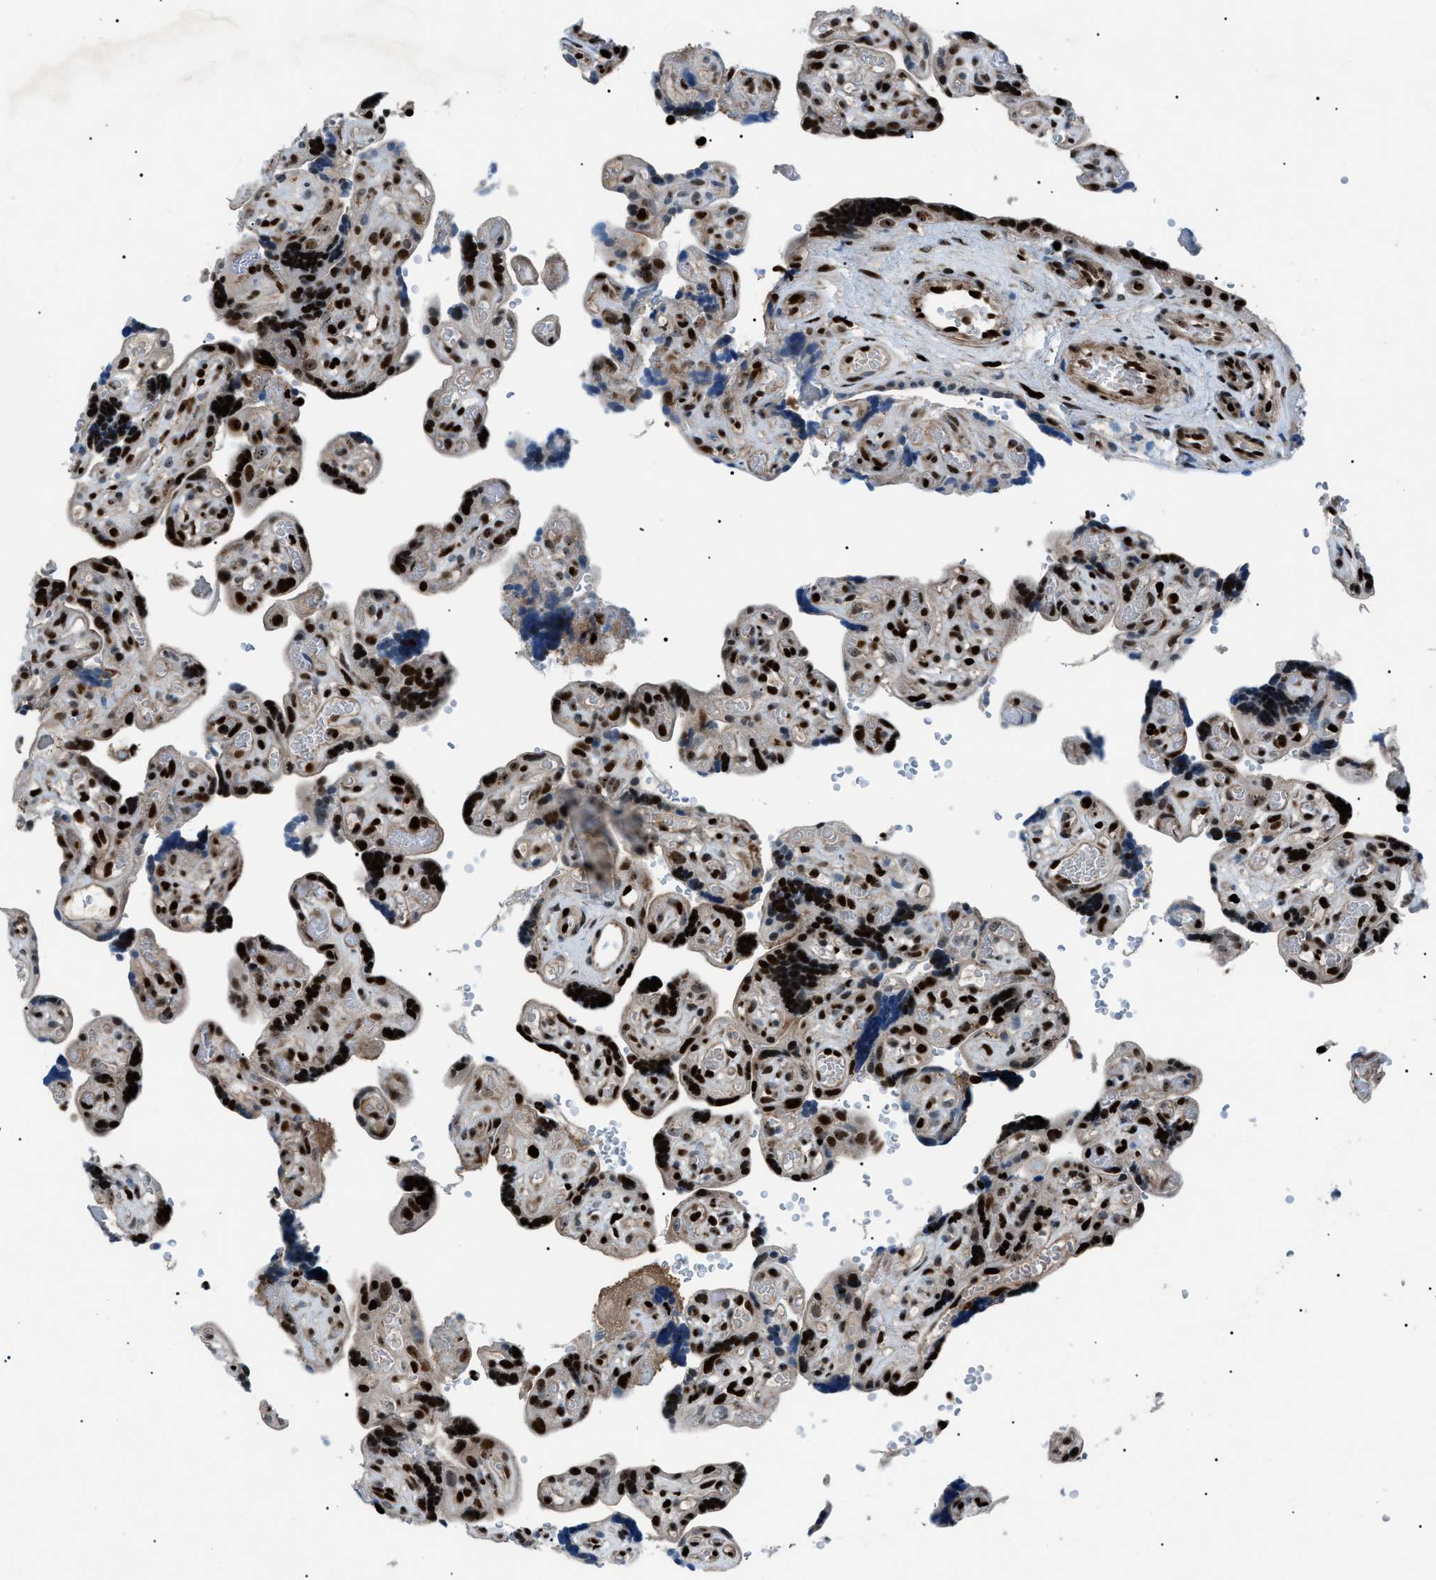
{"staining": {"intensity": "strong", "quantity": ">75%", "location": "nuclear"}, "tissue": "placenta", "cell_type": "Decidual cells", "image_type": "normal", "snomed": [{"axis": "morphology", "description": "Normal tissue, NOS"}, {"axis": "topography", "description": "Placenta"}], "caption": "Protein expression analysis of unremarkable human placenta reveals strong nuclear expression in approximately >75% of decidual cells.", "gene": "PRKX", "patient": {"sex": "female", "age": 30}}